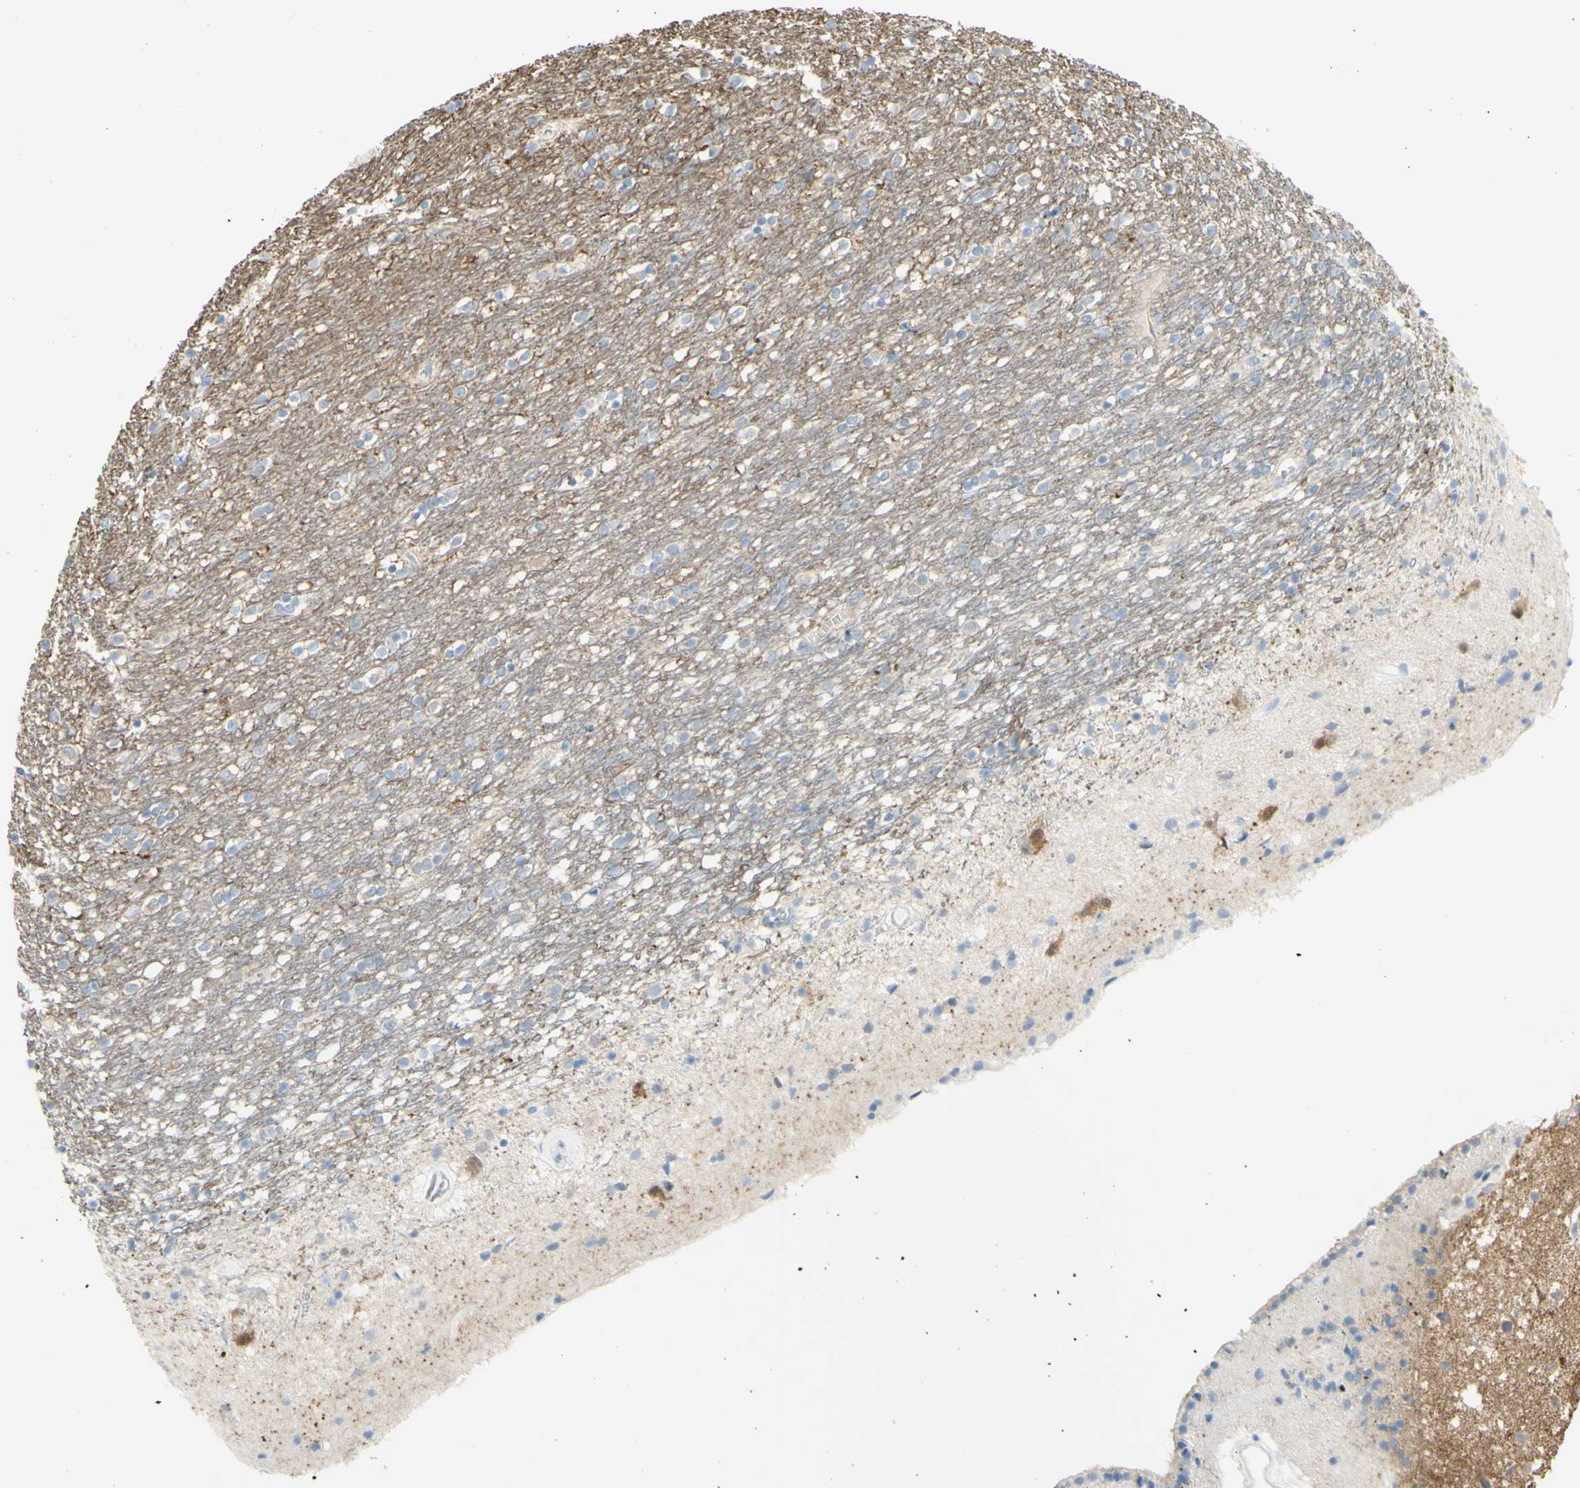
{"staining": {"intensity": "weak", "quantity": "<25%", "location": "cytoplasmic/membranous"}, "tissue": "caudate", "cell_type": "Glial cells", "image_type": "normal", "snomed": [{"axis": "morphology", "description": "Normal tissue, NOS"}, {"axis": "topography", "description": "Lateral ventricle wall"}], "caption": "IHC of benign caudate demonstrates no expression in glial cells.", "gene": "TSPAN1", "patient": {"sex": "female", "age": 54}}